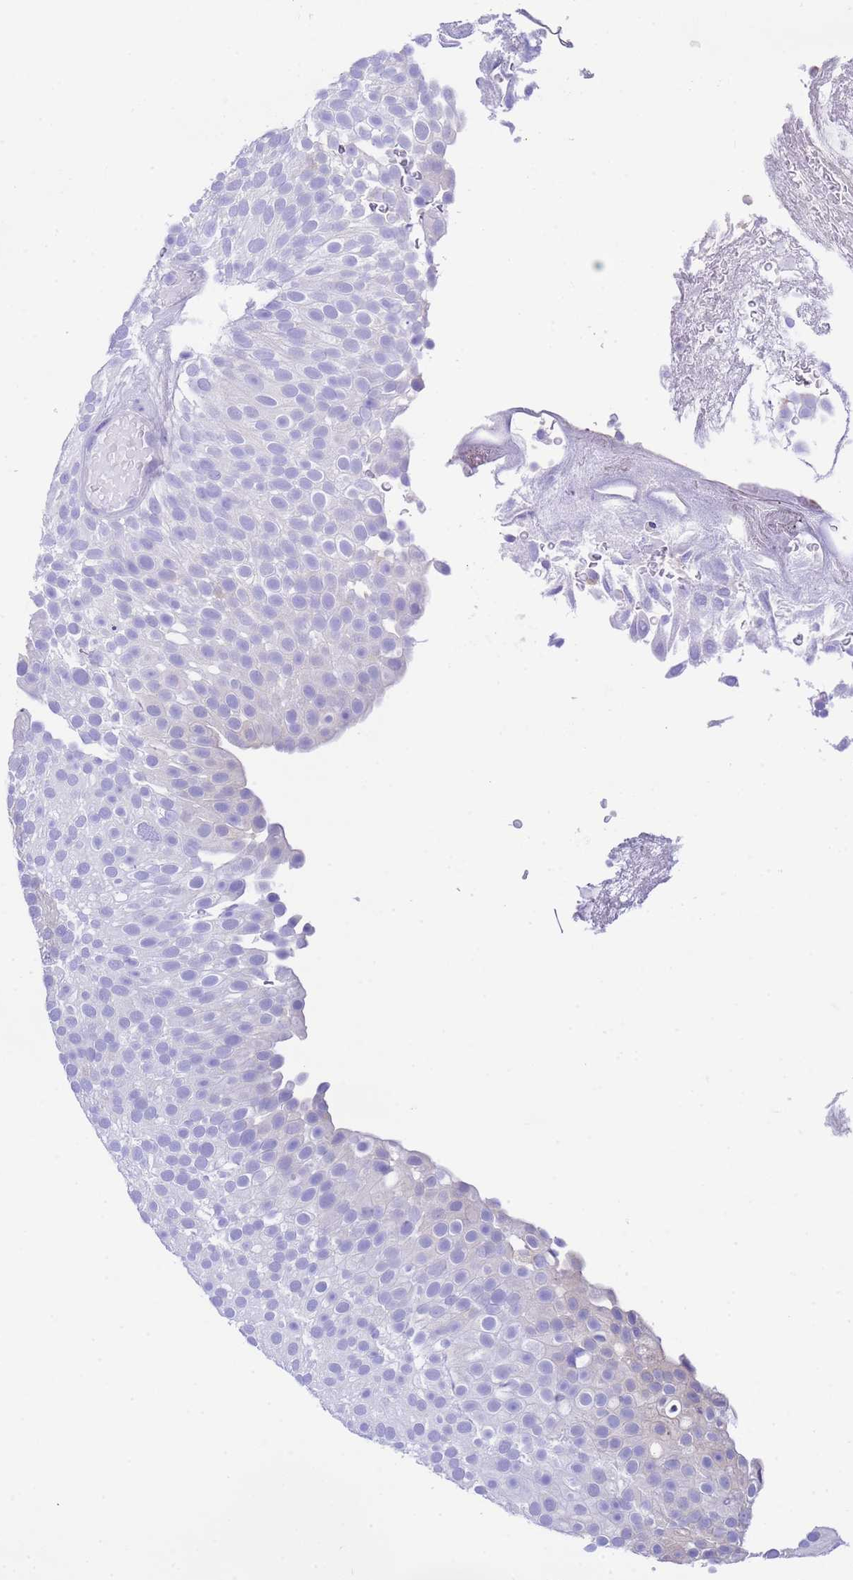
{"staining": {"intensity": "negative", "quantity": "none", "location": "none"}, "tissue": "urothelial cancer", "cell_type": "Tumor cells", "image_type": "cancer", "snomed": [{"axis": "morphology", "description": "Urothelial carcinoma, Low grade"}, {"axis": "topography", "description": "Urinary bladder"}], "caption": "The IHC image has no significant expression in tumor cells of low-grade urothelial carcinoma tissue. The staining was performed using DAB (3,3'-diaminobenzidine) to visualize the protein expression in brown, while the nuclei were stained in blue with hematoxylin (Magnification: 20x).", "gene": "USP38", "patient": {"sex": "male", "age": 78}}